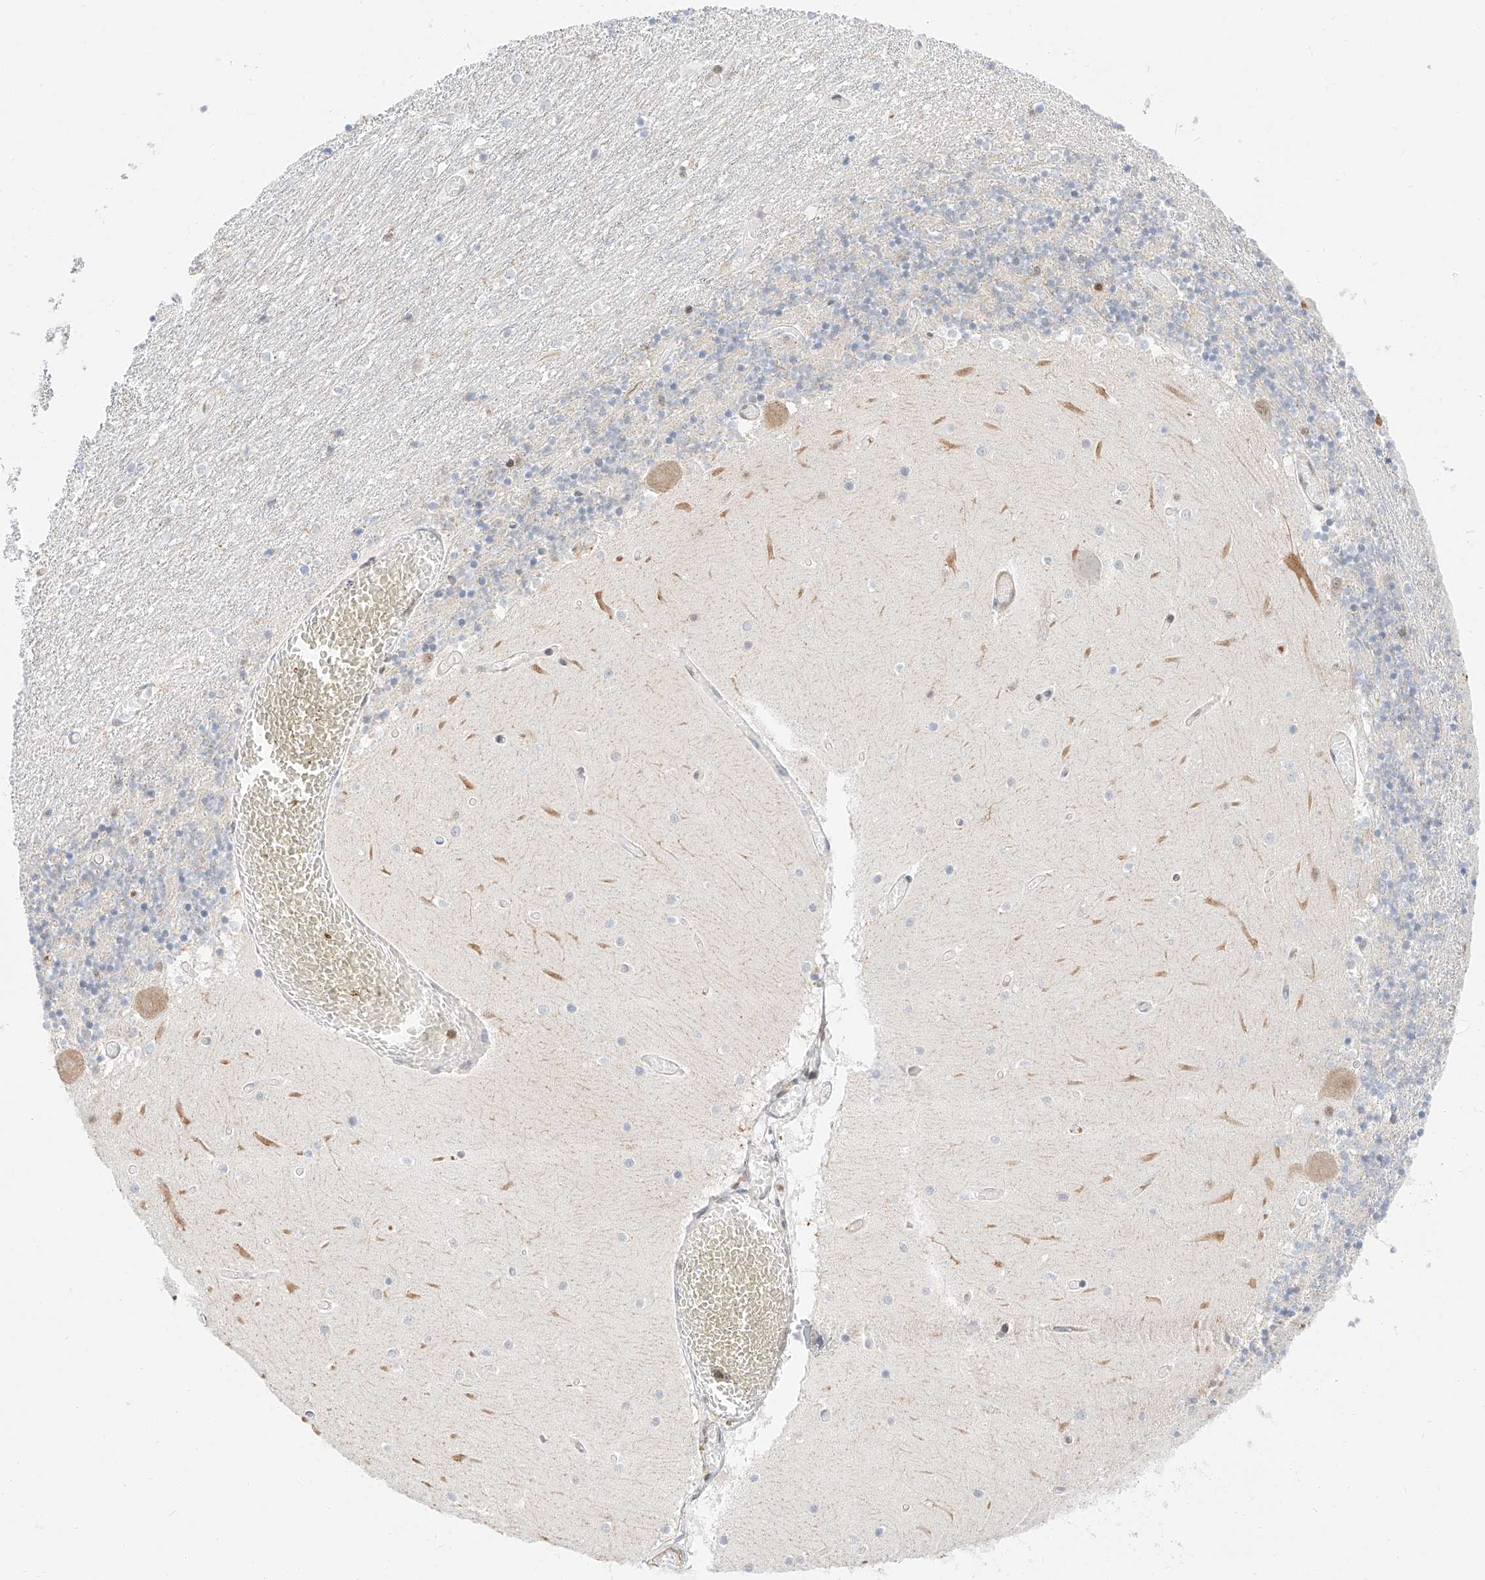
{"staining": {"intensity": "weak", "quantity": "25%-75%", "location": "nuclear"}, "tissue": "cerebellum", "cell_type": "Cells in granular layer", "image_type": "normal", "snomed": [{"axis": "morphology", "description": "Normal tissue, NOS"}, {"axis": "topography", "description": "Cerebellum"}], "caption": "Immunohistochemical staining of normal cerebellum displays 25%-75% levels of weak nuclear protein expression in approximately 25%-75% of cells in granular layer. (Stains: DAB (3,3'-diaminobenzidine) in brown, nuclei in blue, Microscopy: brightfield microscopy at high magnification).", "gene": "CARMIL1", "patient": {"sex": "female", "age": 28}}